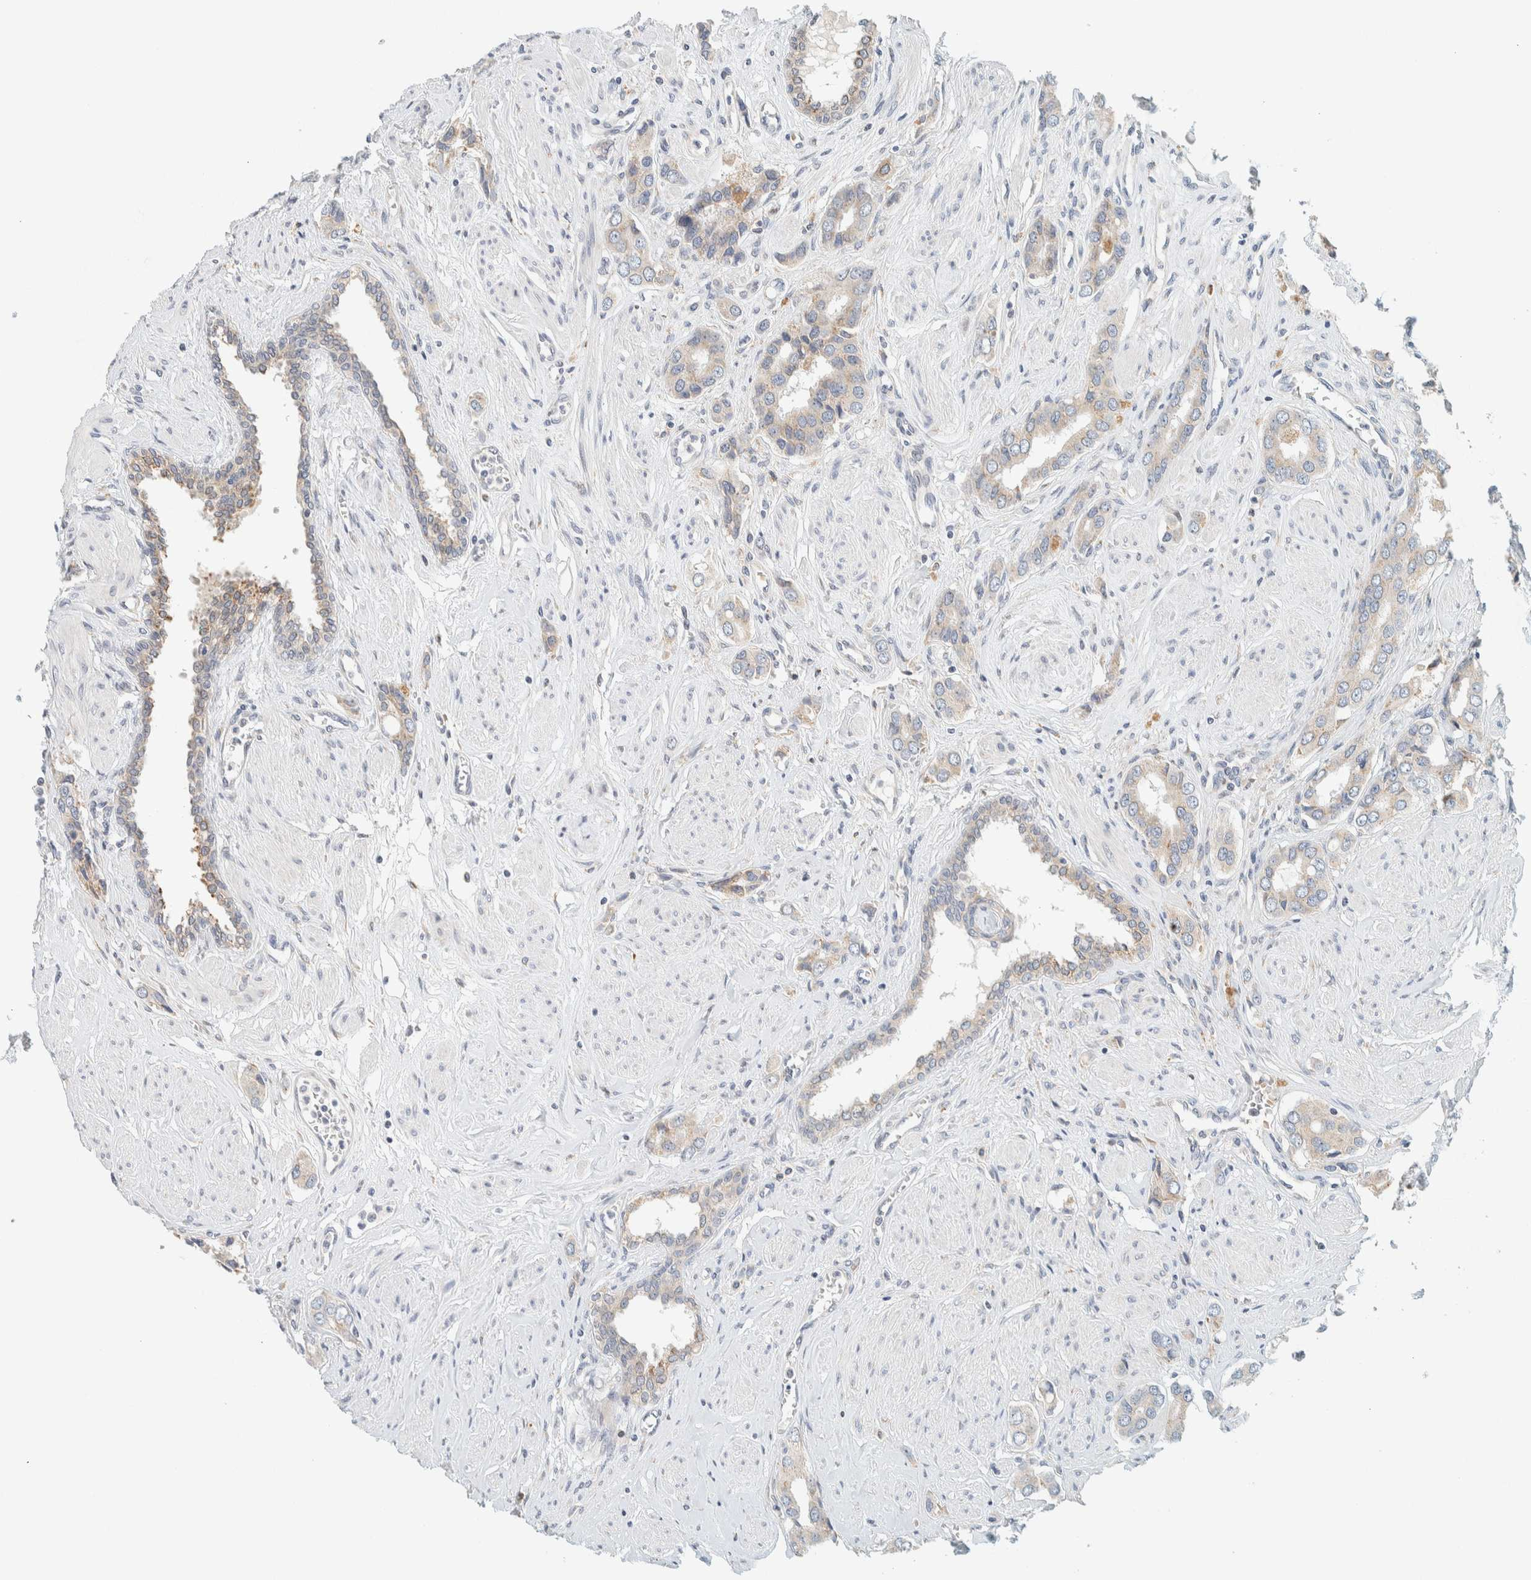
{"staining": {"intensity": "weak", "quantity": "<25%", "location": "cytoplasmic/membranous"}, "tissue": "prostate cancer", "cell_type": "Tumor cells", "image_type": "cancer", "snomed": [{"axis": "morphology", "description": "Adenocarcinoma, High grade"}, {"axis": "topography", "description": "Prostate"}], "caption": "Adenocarcinoma (high-grade) (prostate) was stained to show a protein in brown. There is no significant positivity in tumor cells. (Stains: DAB (3,3'-diaminobenzidine) immunohistochemistry (IHC) with hematoxylin counter stain, Microscopy: brightfield microscopy at high magnification).", "gene": "SUMF2", "patient": {"sex": "male", "age": 52}}